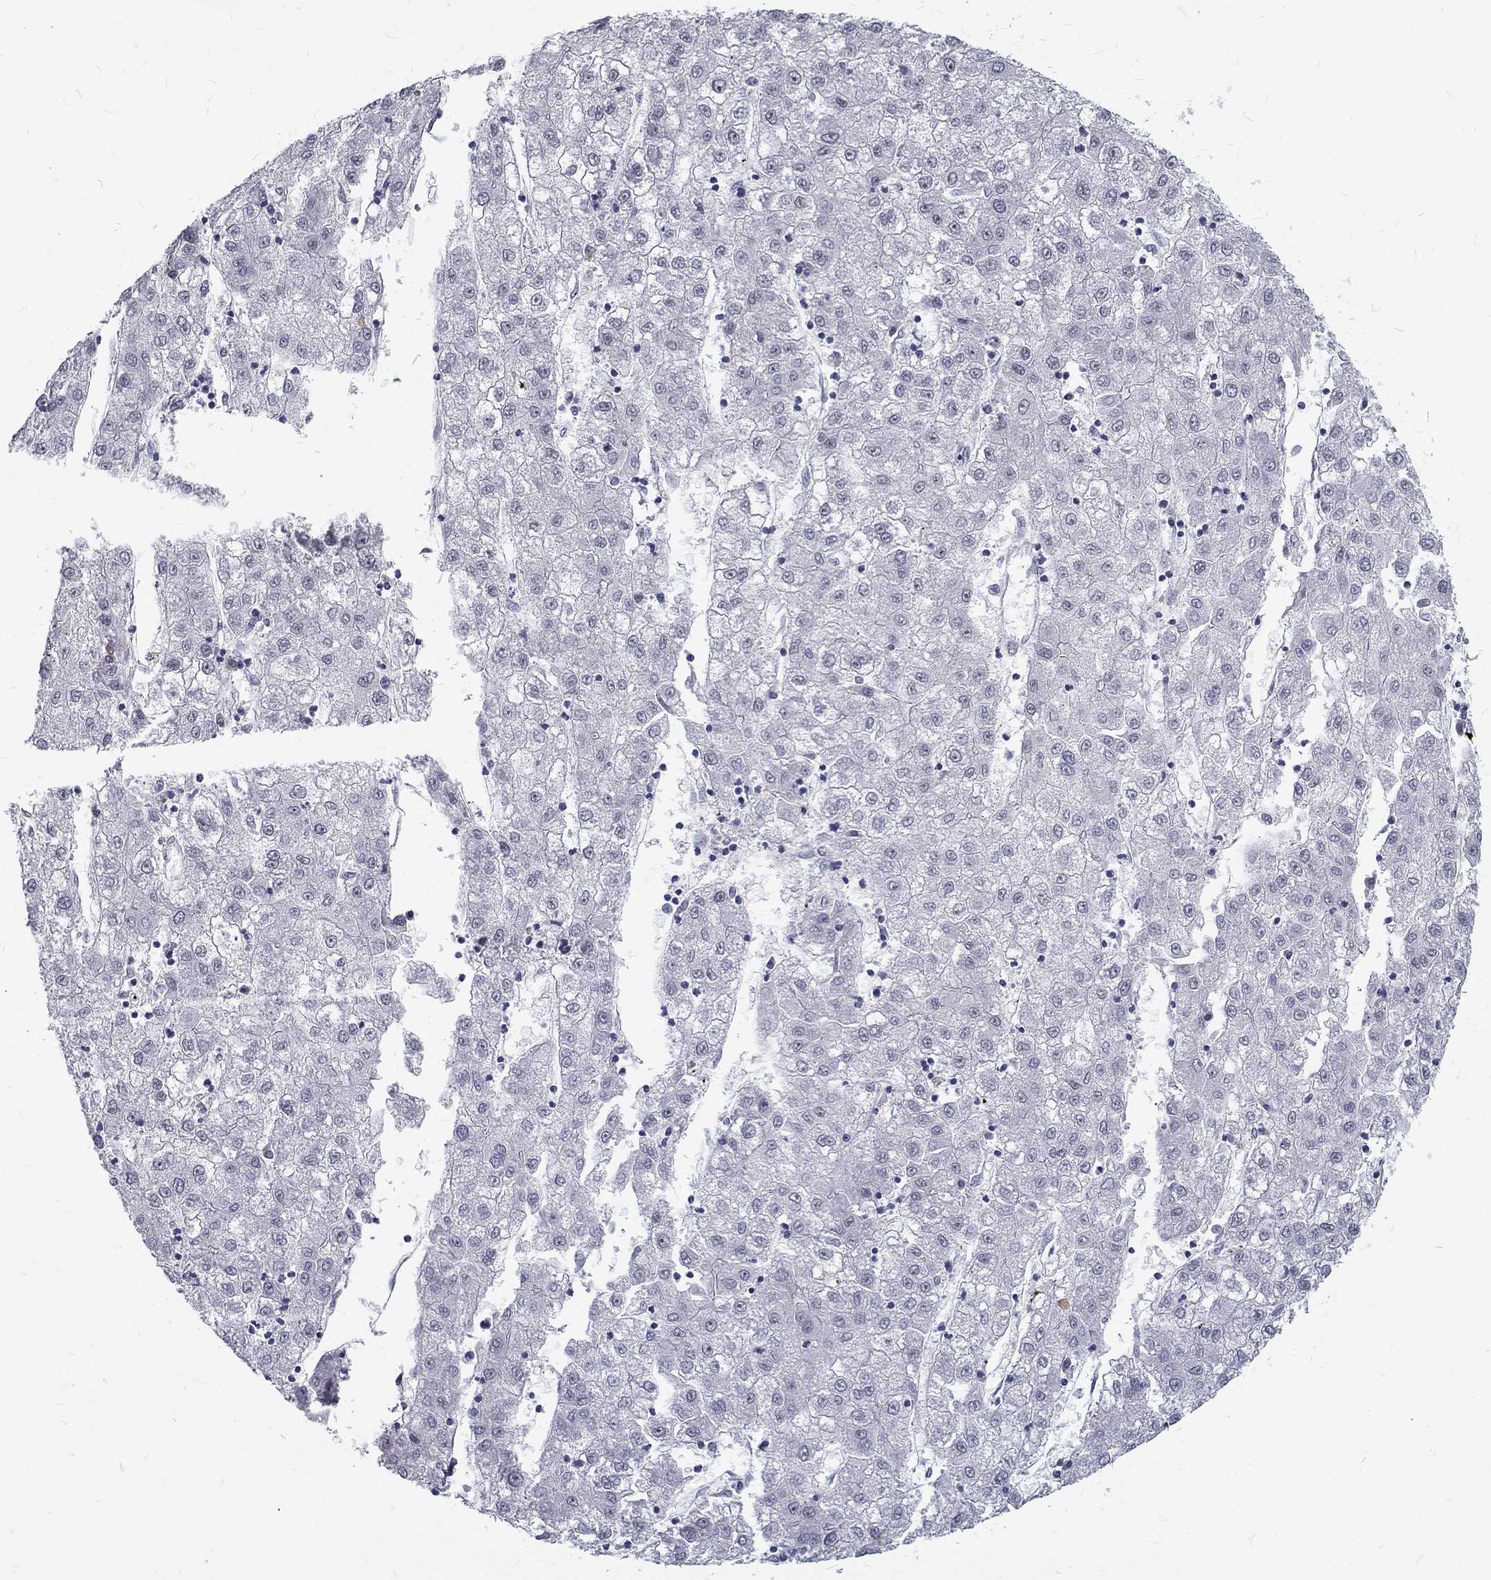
{"staining": {"intensity": "negative", "quantity": "none", "location": "none"}, "tissue": "liver cancer", "cell_type": "Tumor cells", "image_type": "cancer", "snomed": [{"axis": "morphology", "description": "Carcinoma, Hepatocellular, NOS"}, {"axis": "topography", "description": "Liver"}], "caption": "Image shows no protein staining in tumor cells of liver cancer (hepatocellular carcinoma) tissue.", "gene": "SNORC", "patient": {"sex": "male", "age": 72}}